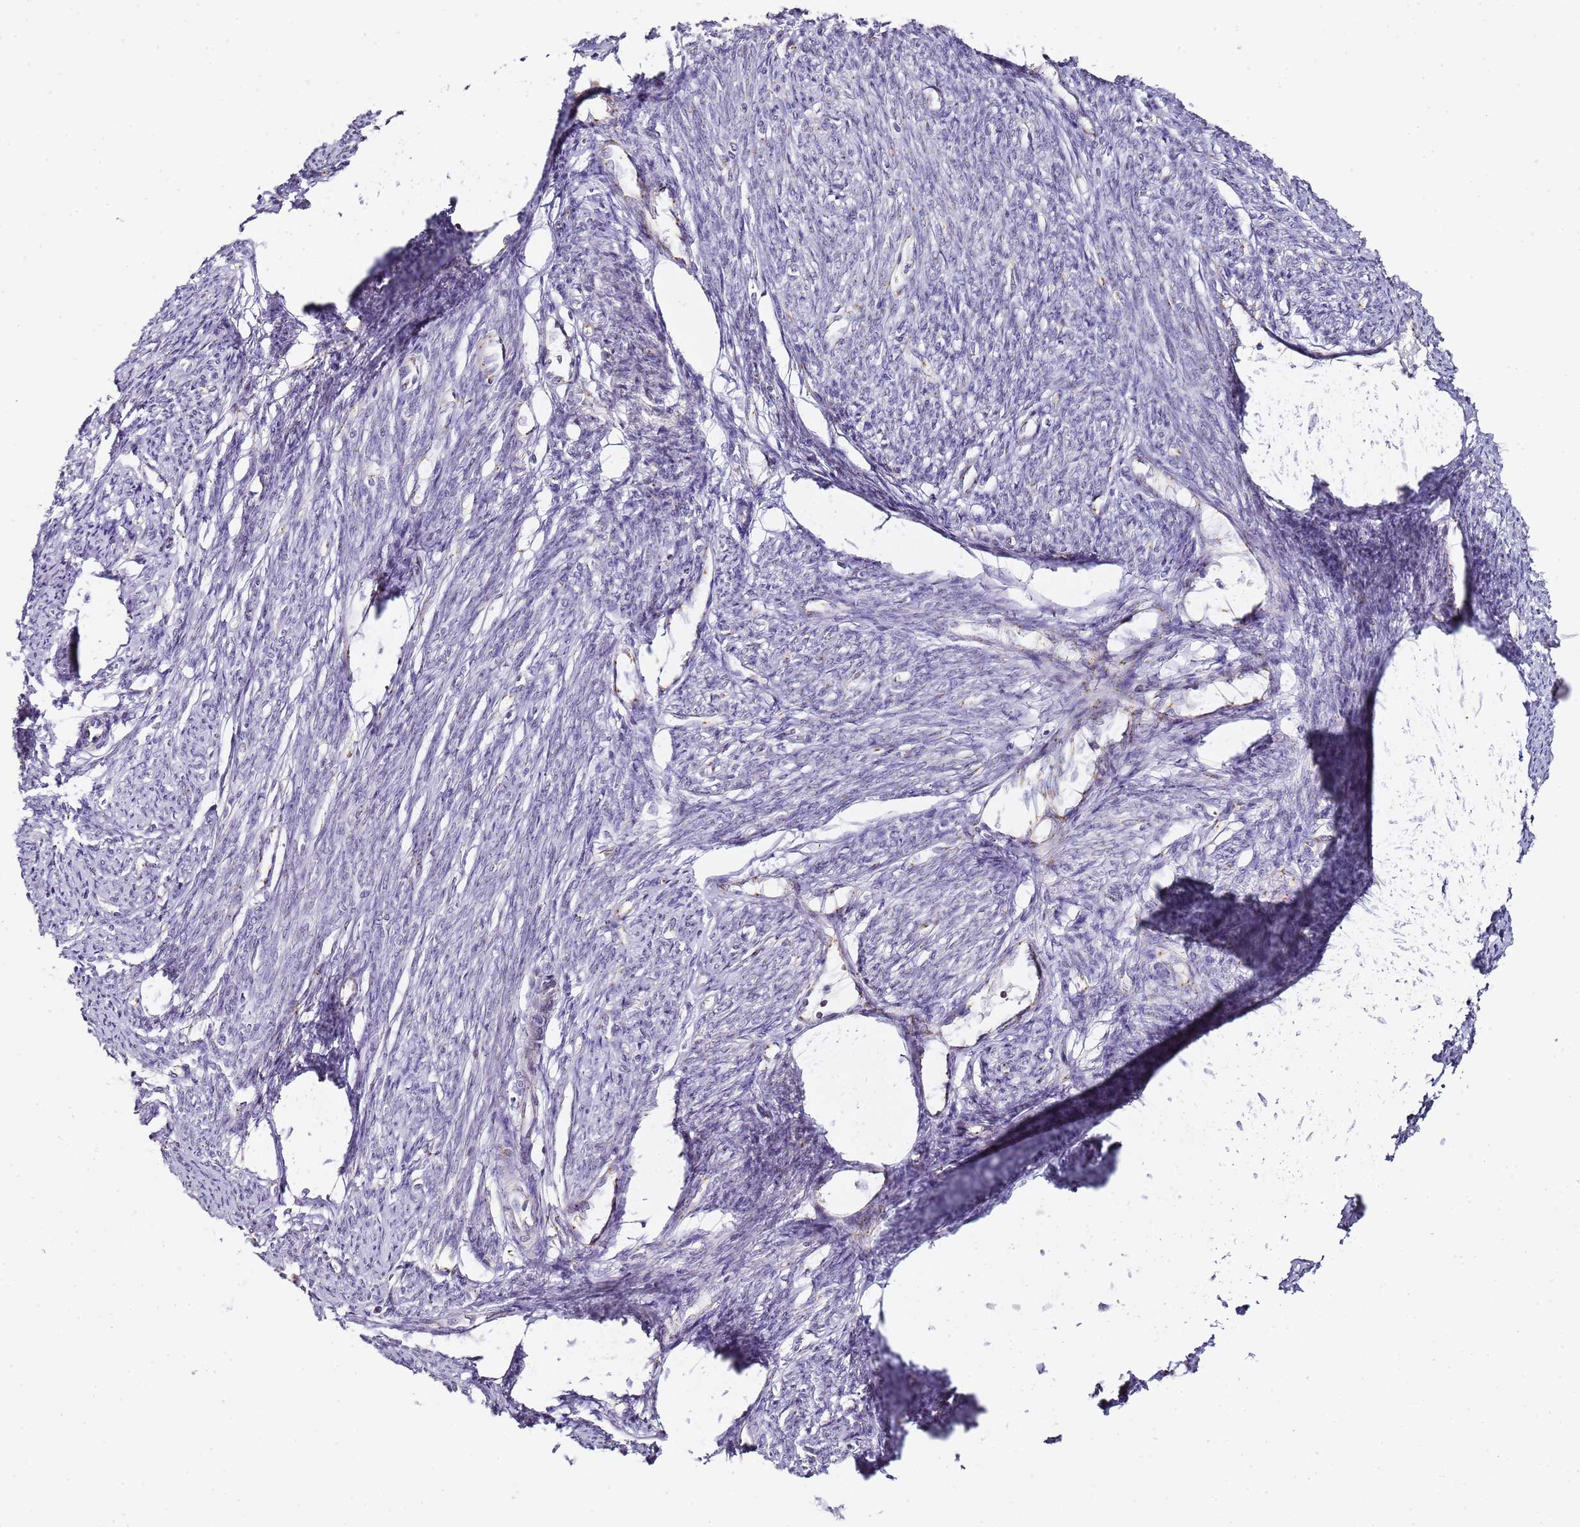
{"staining": {"intensity": "weak", "quantity": "<25%", "location": "nuclear"}, "tissue": "smooth muscle", "cell_type": "Smooth muscle cells", "image_type": "normal", "snomed": [{"axis": "morphology", "description": "Normal tissue, NOS"}, {"axis": "topography", "description": "Smooth muscle"}, {"axis": "topography", "description": "Uterus"}], "caption": "Immunohistochemical staining of unremarkable smooth muscle reveals no significant staining in smooth muscle cells. Brightfield microscopy of immunohistochemistry stained with DAB (brown) and hematoxylin (blue), captured at high magnification.", "gene": "MRPL49", "patient": {"sex": "female", "age": 59}}